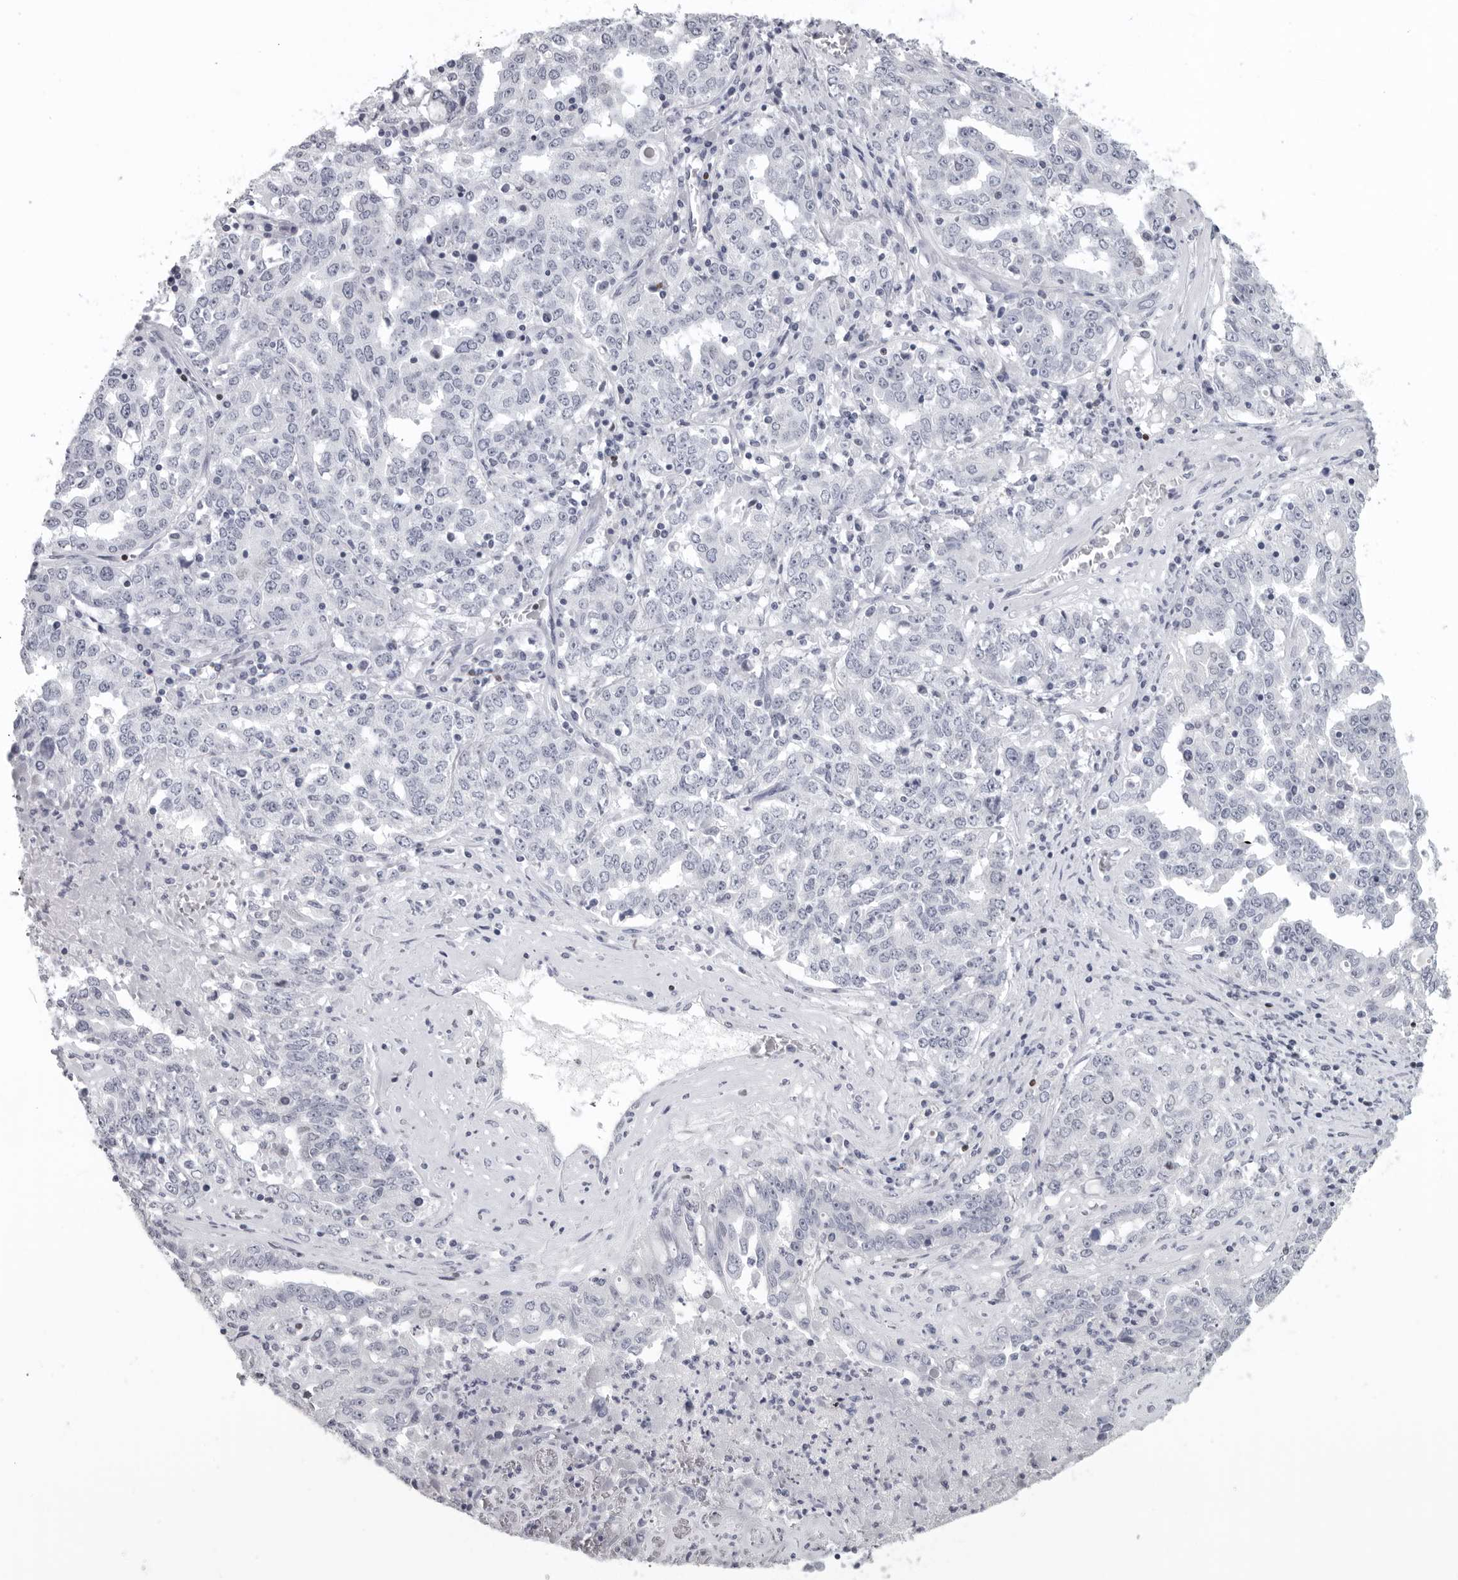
{"staining": {"intensity": "weak", "quantity": "<25%", "location": "nuclear"}, "tissue": "ovarian cancer", "cell_type": "Tumor cells", "image_type": "cancer", "snomed": [{"axis": "morphology", "description": "Carcinoma, endometroid"}, {"axis": "topography", "description": "Ovary"}], "caption": "Immunohistochemistry histopathology image of human ovarian endometroid carcinoma stained for a protein (brown), which demonstrates no positivity in tumor cells.", "gene": "SATB2", "patient": {"sex": "female", "age": 62}}